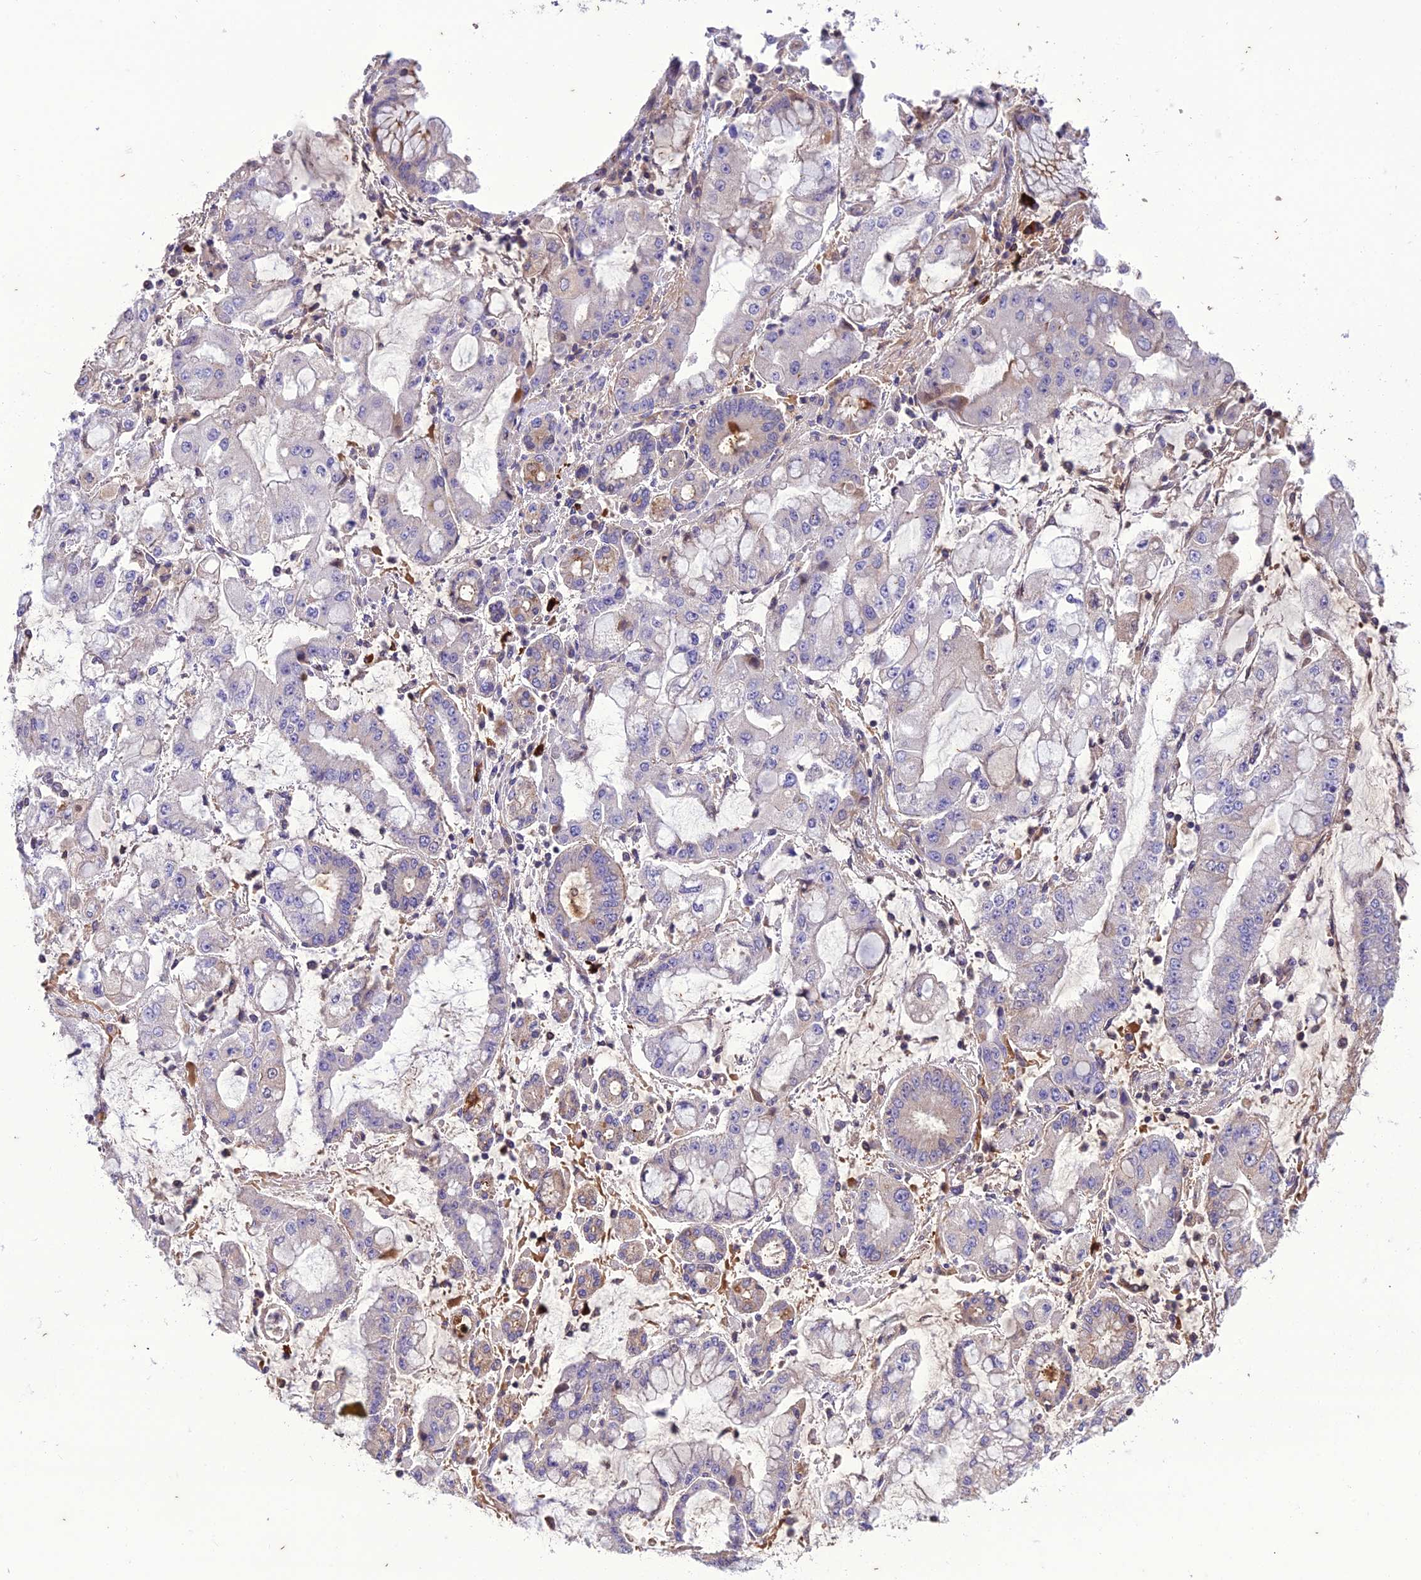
{"staining": {"intensity": "negative", "quantity": "none", "location": "none"}, "tissue": "stomach cancer", "cell_type": "Tumor cells", "image_type": "cancer", "snomed": [{"axis": "morphology", "description": "Adenocarcinoma, NOS"}, {"axis": "topography", "description": "Stomach"}], "caption": "IHC image of stomach cancer (adenocarcinoma) stained for a protein (brown), which shows no staining in tumor cells. (Brightfield microscopy of DAB IHC at high magnification).", "gene": "MIOS", "patient": {"sex": "male", "age": 76}}